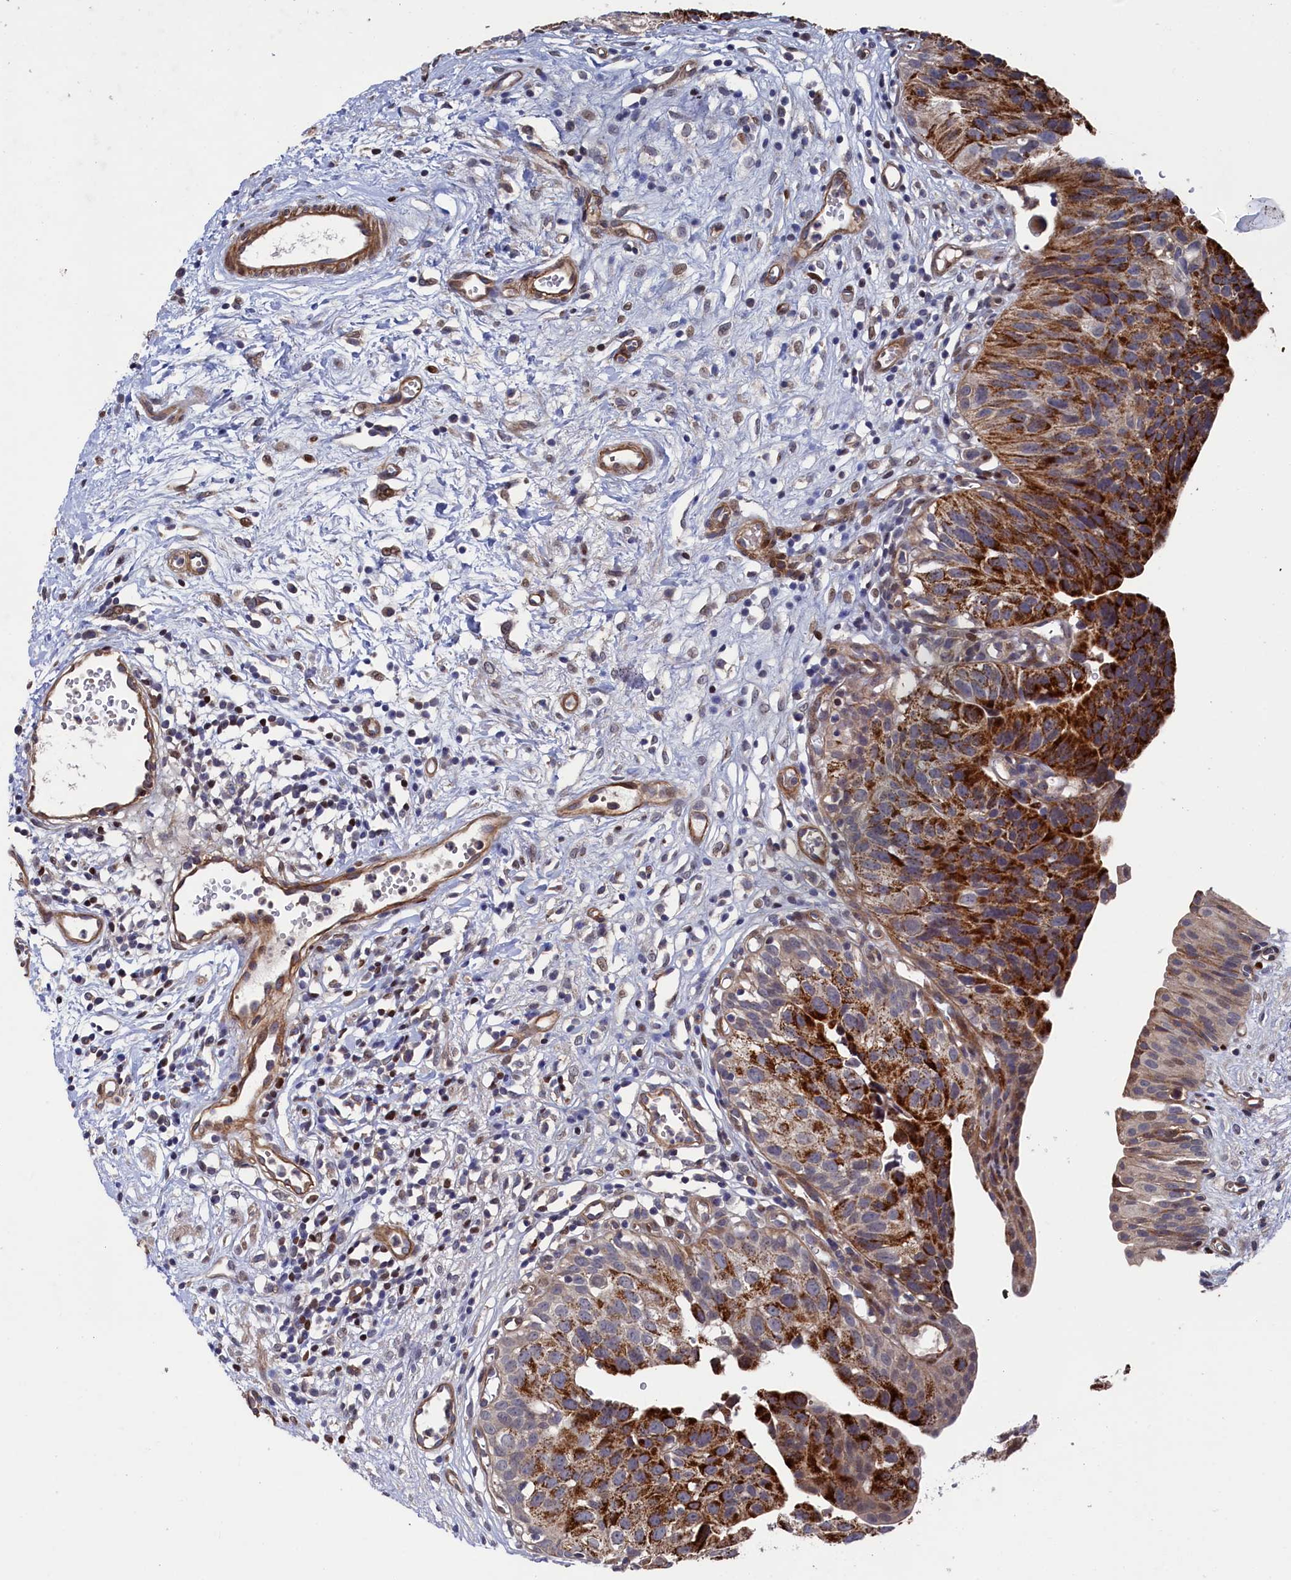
{"staining": {"intensity": "strong", "quantity": ">75%", "location": "cytoplasmic/membranous"}, "tissue": "urinary bladder", "cell_type": "Urothelial cells", "image_type": "normal", "snomed": [{"axis": "morphology", "description": "Normal tissue, NOS"}, {"axis": "topography", "description": "Urinary bladder"}], "caption": "Protein expression by immunohistochemistry reveals strong cytoplasmic/membranous positivity in approximately >75% of urothelial cells in benign urinary bladder.", "gene": "ZNF891", "patient": {"sex": "male", "age": 51}}